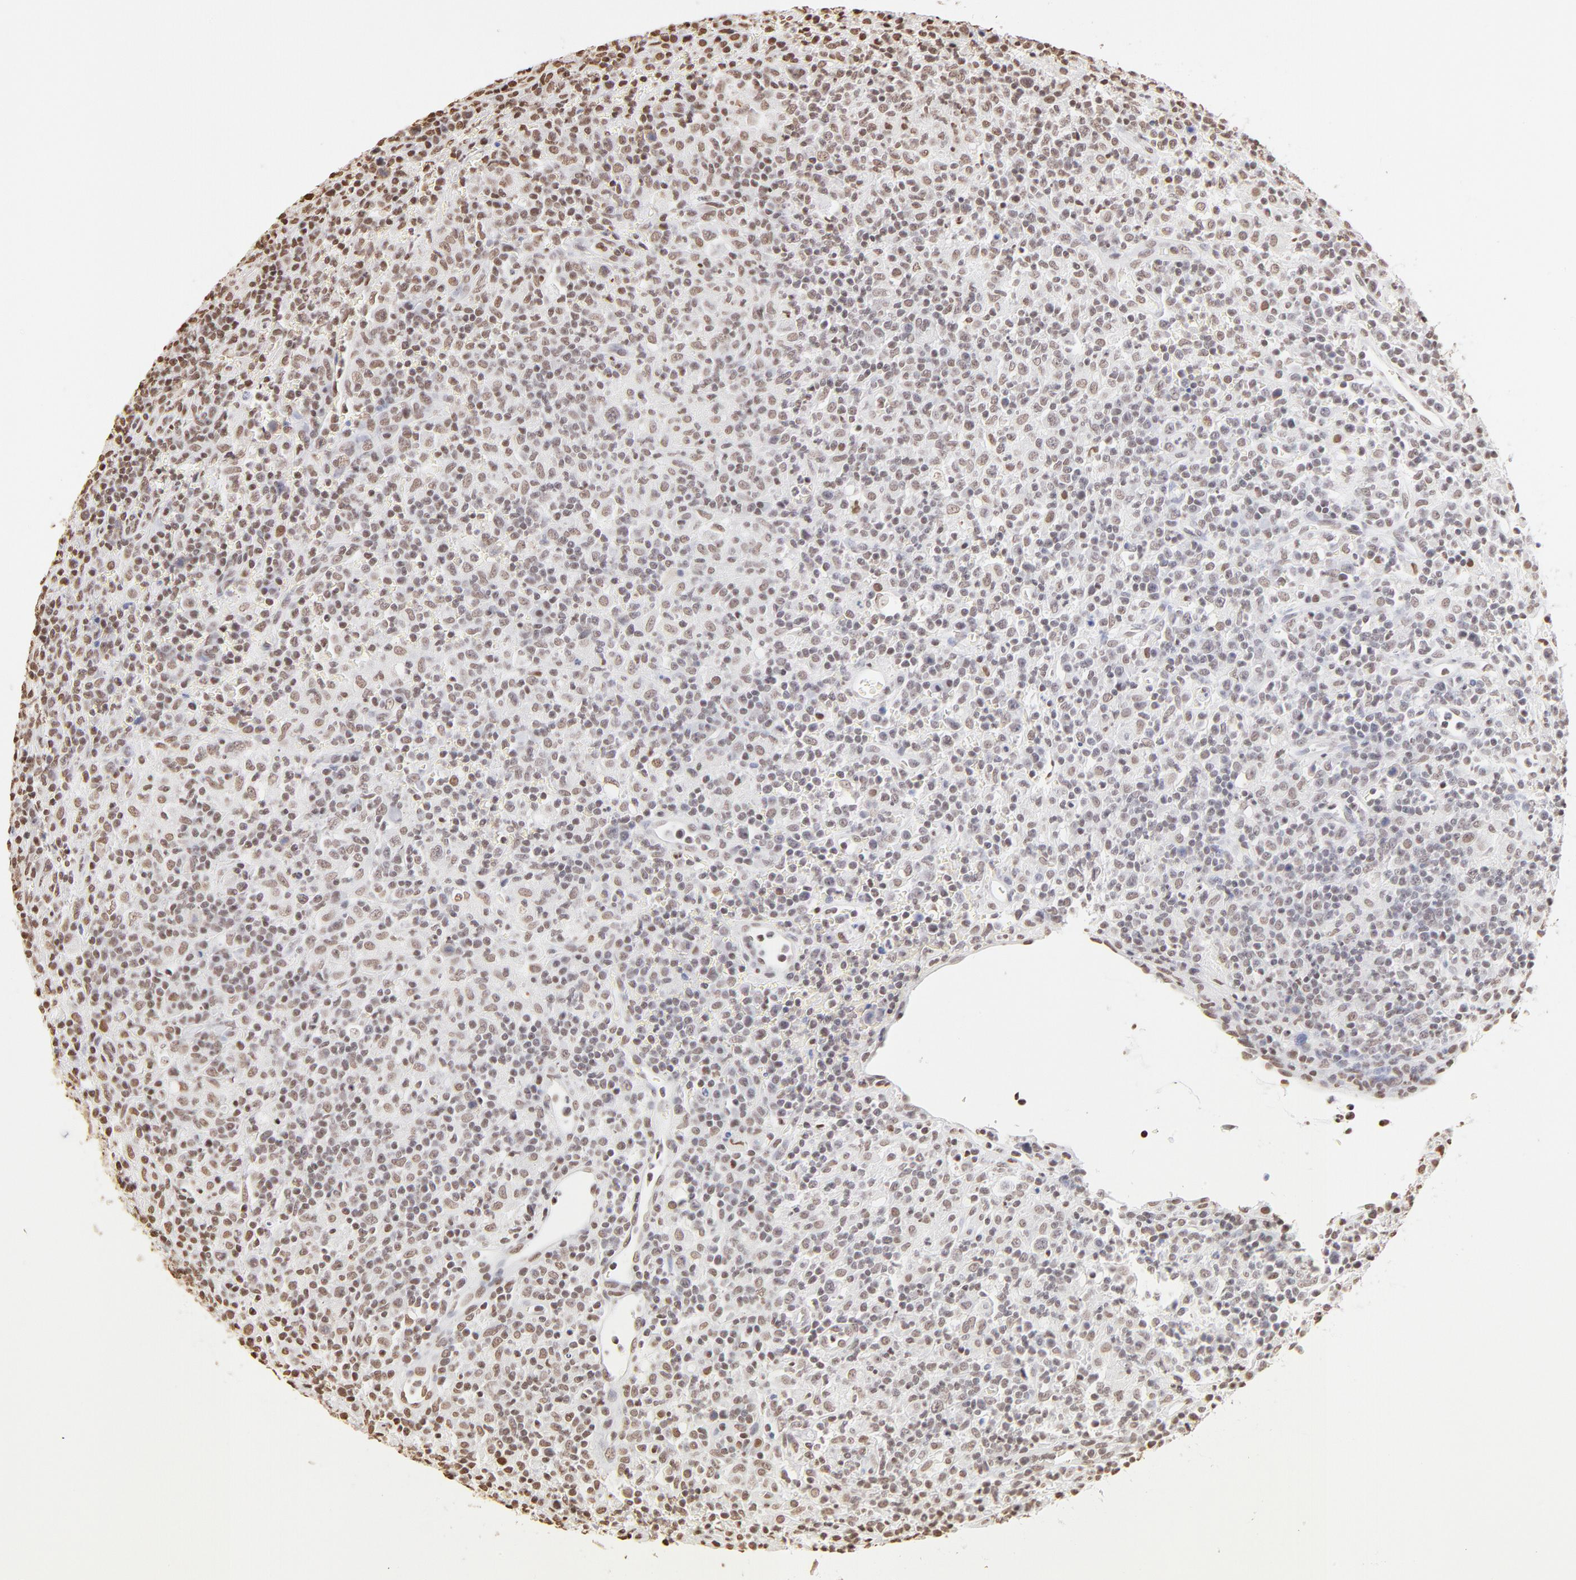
{"staining": {"intensity": "moderate", "quantity": "25%-75%", "location": "nuclear"}, "tissue": "lymphoma", "cell_type": "Tumor cells", "image_type": "cancer", "snomed": [{"axis": "morphology", "description": "Hodgkin's disease, NOS"}, {"axis": "topography", "description": "Lymph node"}], "caption": "About 25%-75% of tumor cells in human lymphoma show moderate nuclear protein positivity as visualized by brown immunohistochemical staining.", "gene": "ZNF540", "patient": {"sex": "male", "age": 65}}